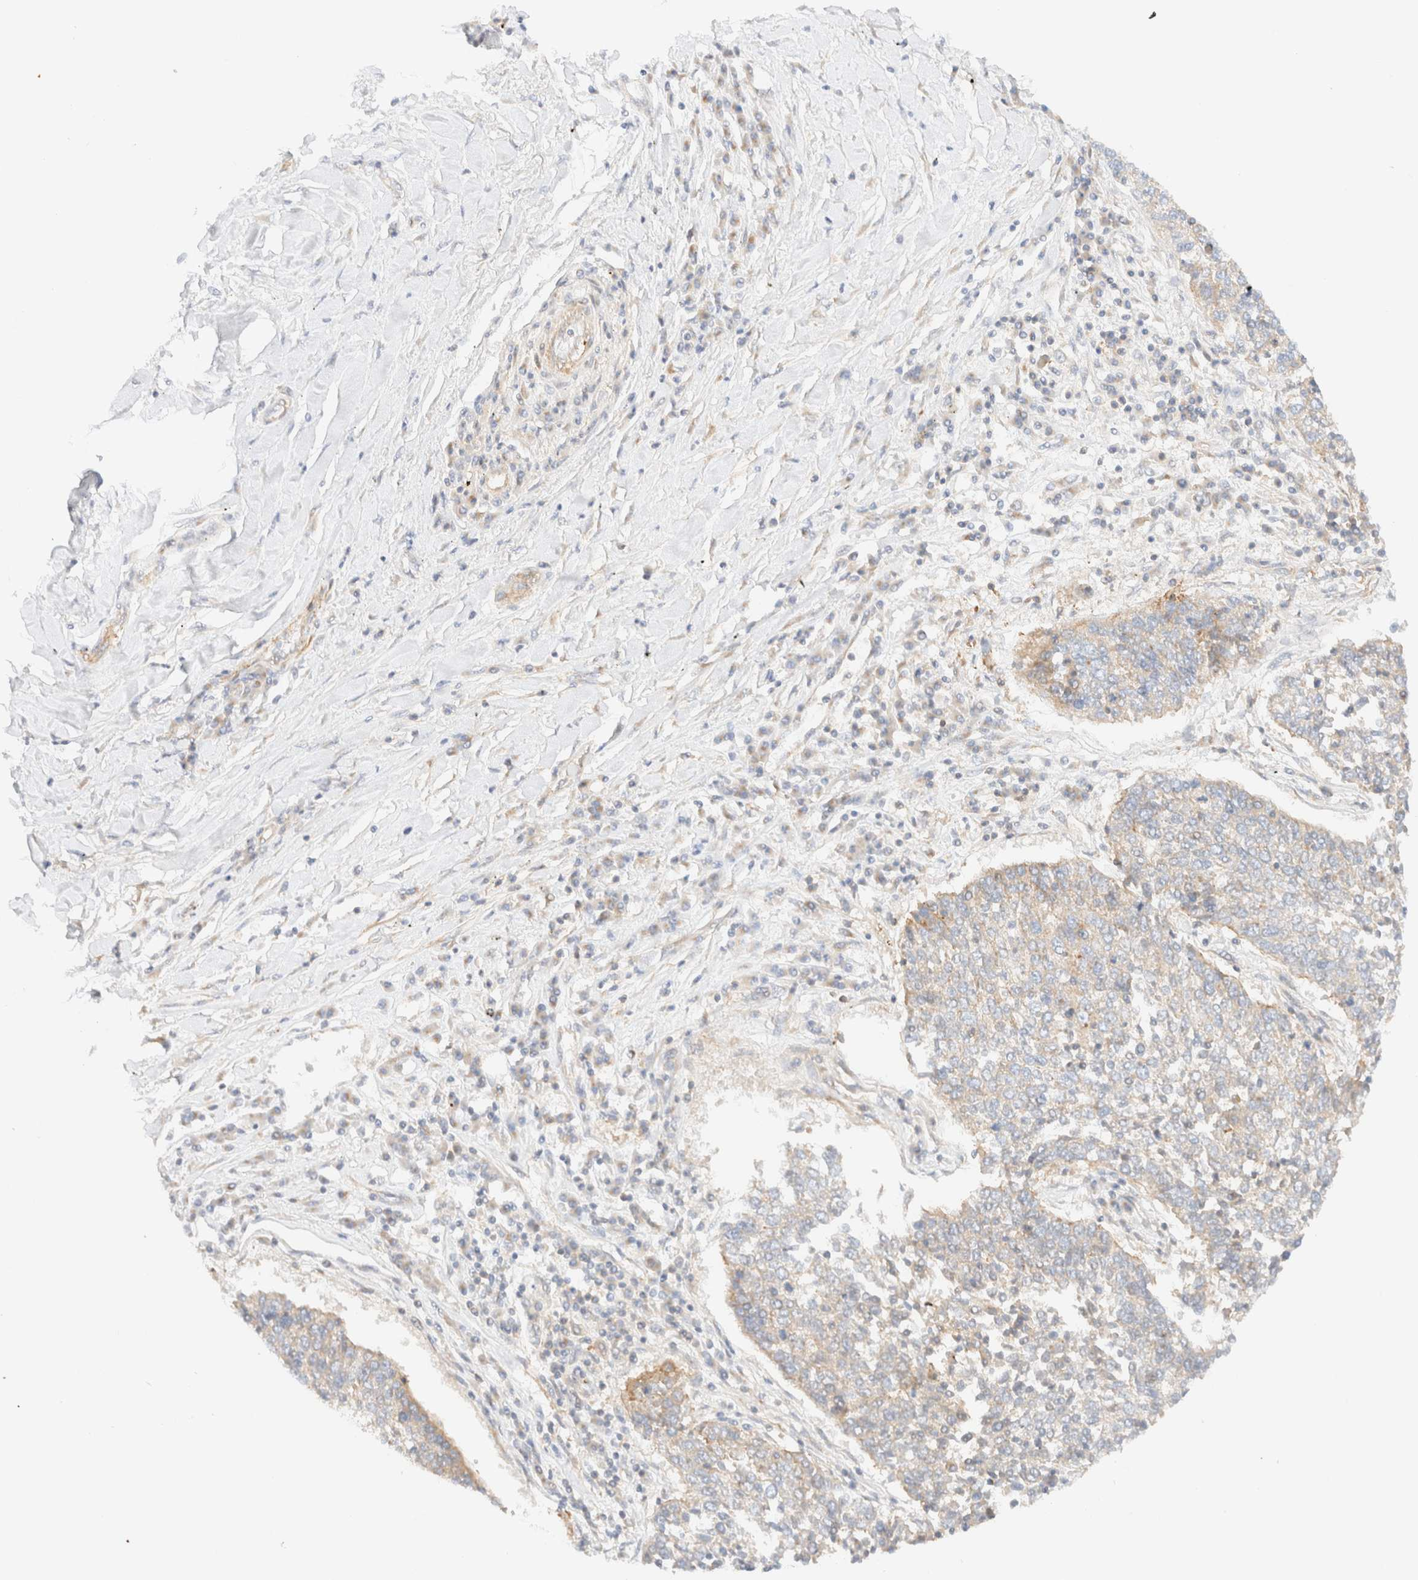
{"staining": {"intensity": "weak", "quantity": "<25%", "location": "cytoplasmic/membranous"}, "tissue": "lung cancer", "cell_type": "Tumor cells", "image_type": "cancer", "snomed": [{"axis": "morphology", "description": "Normal tissue, NOS"}, {"axis": "morphology", "description": "Squamous cell carcinoma, NOS"}, {"axis": "topography", "description": "Cartilage tissue"}, {"axis": "topography", "description": "Bronchus"}, {"axis": "topography", "description": "Lung"}, {"axis": "topography", "description": "Peripheral nerve tissue"}], "caption": "A high-resolution micrograph shows IHC staining of lung cancer (squamous cell carcinoma), which exhibits no significant expression in tumor cells.", "gene": "MYO10", "patient": {"sex": "female", "age": 49}}